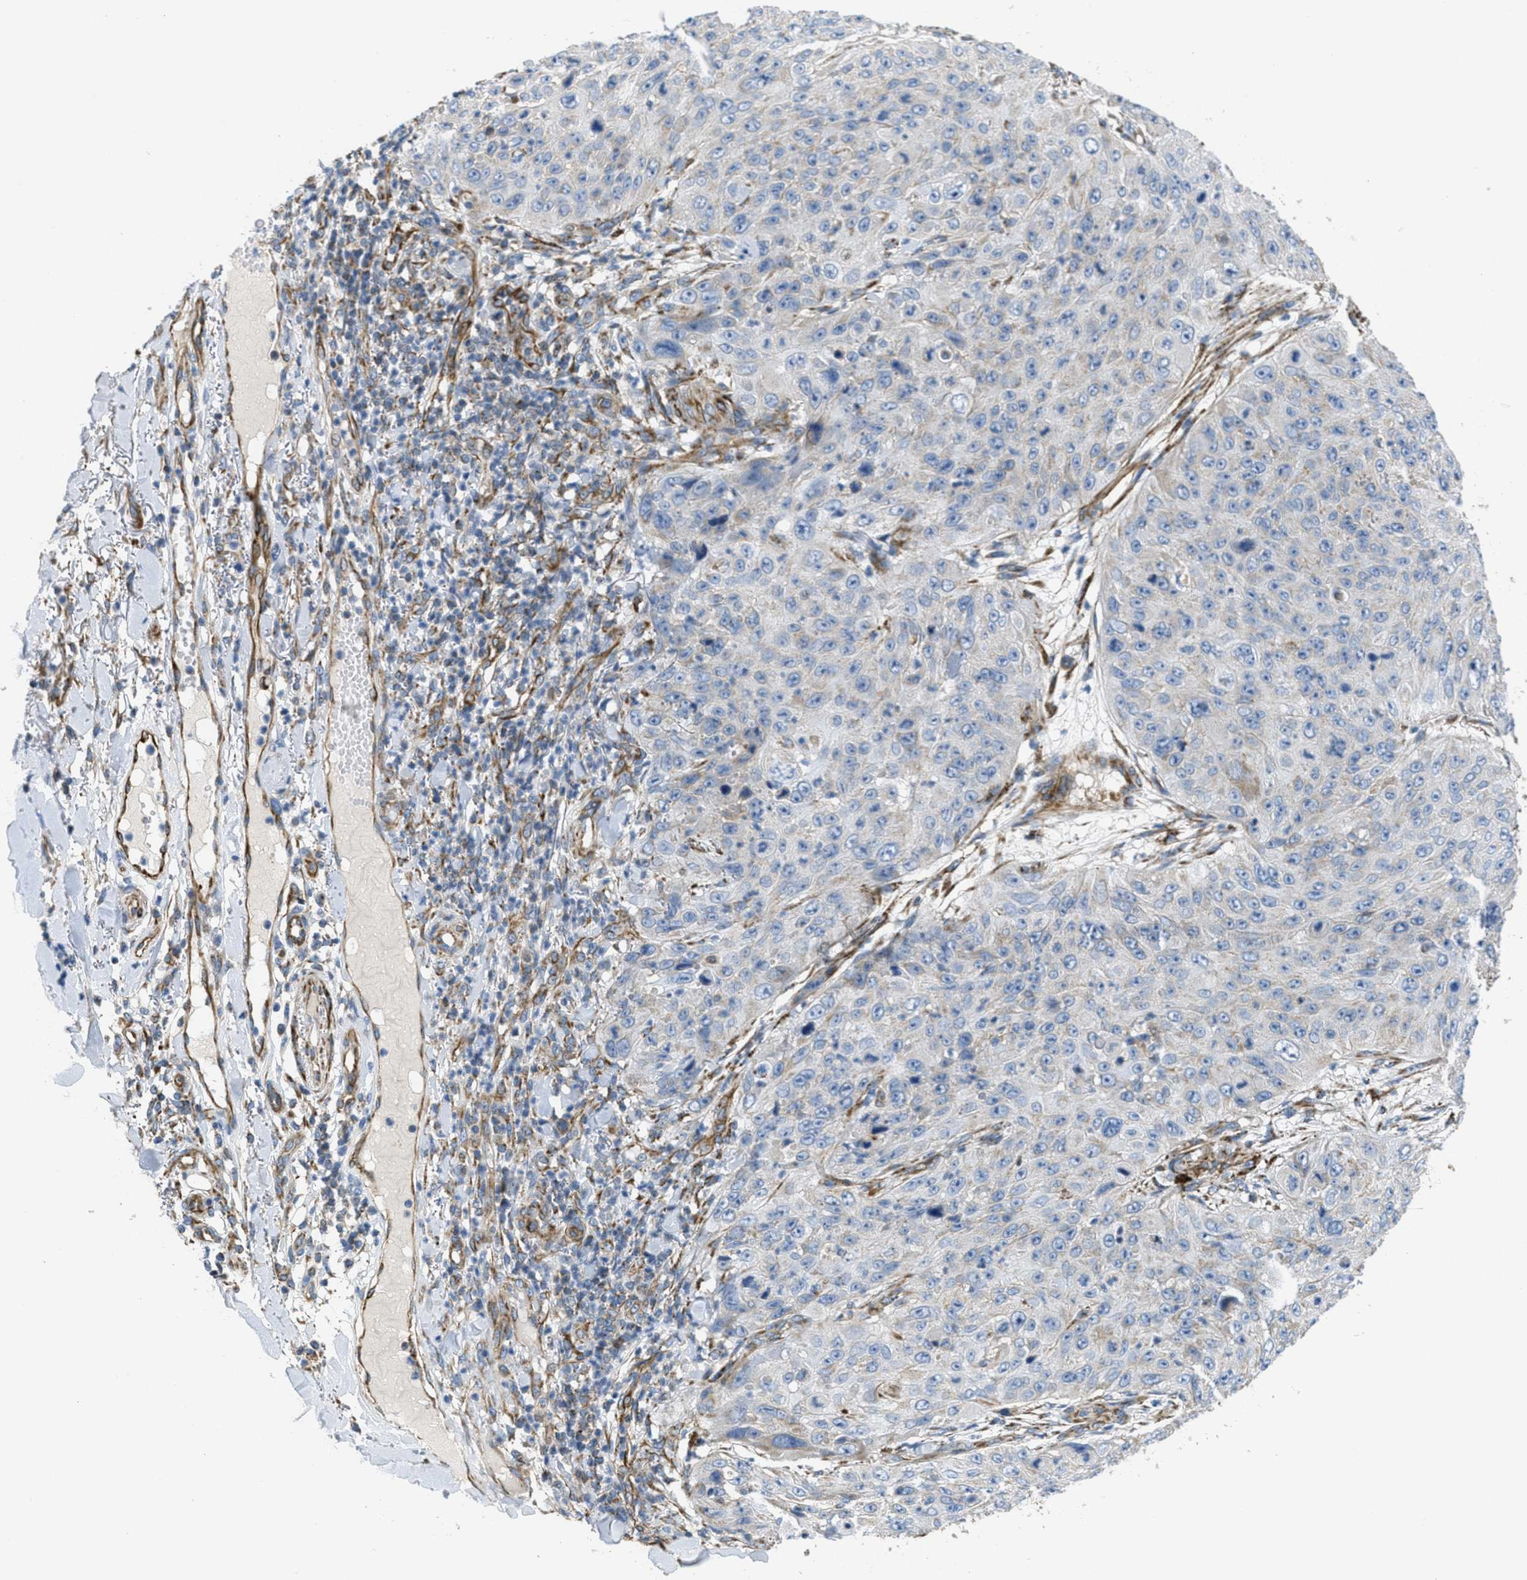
{"staining": {"intensity": "negative", "quantity": "none", "location": "none"}, "tissue": "skin cancer", "cell_type": "Tumor cells", "image_type": "cancer", "snomed": [{"axis": "morphology", "description": "Squamous cell carcinoma, NOS"}, {"axis": "topography", "description": "Skin"}], "caption": "IHC of human squamous cell carcinoma (skin) demonstrates no expression in tumor cells.", "gene": "BTN3A1", "patient": {"sex": "female", "age": 80}}